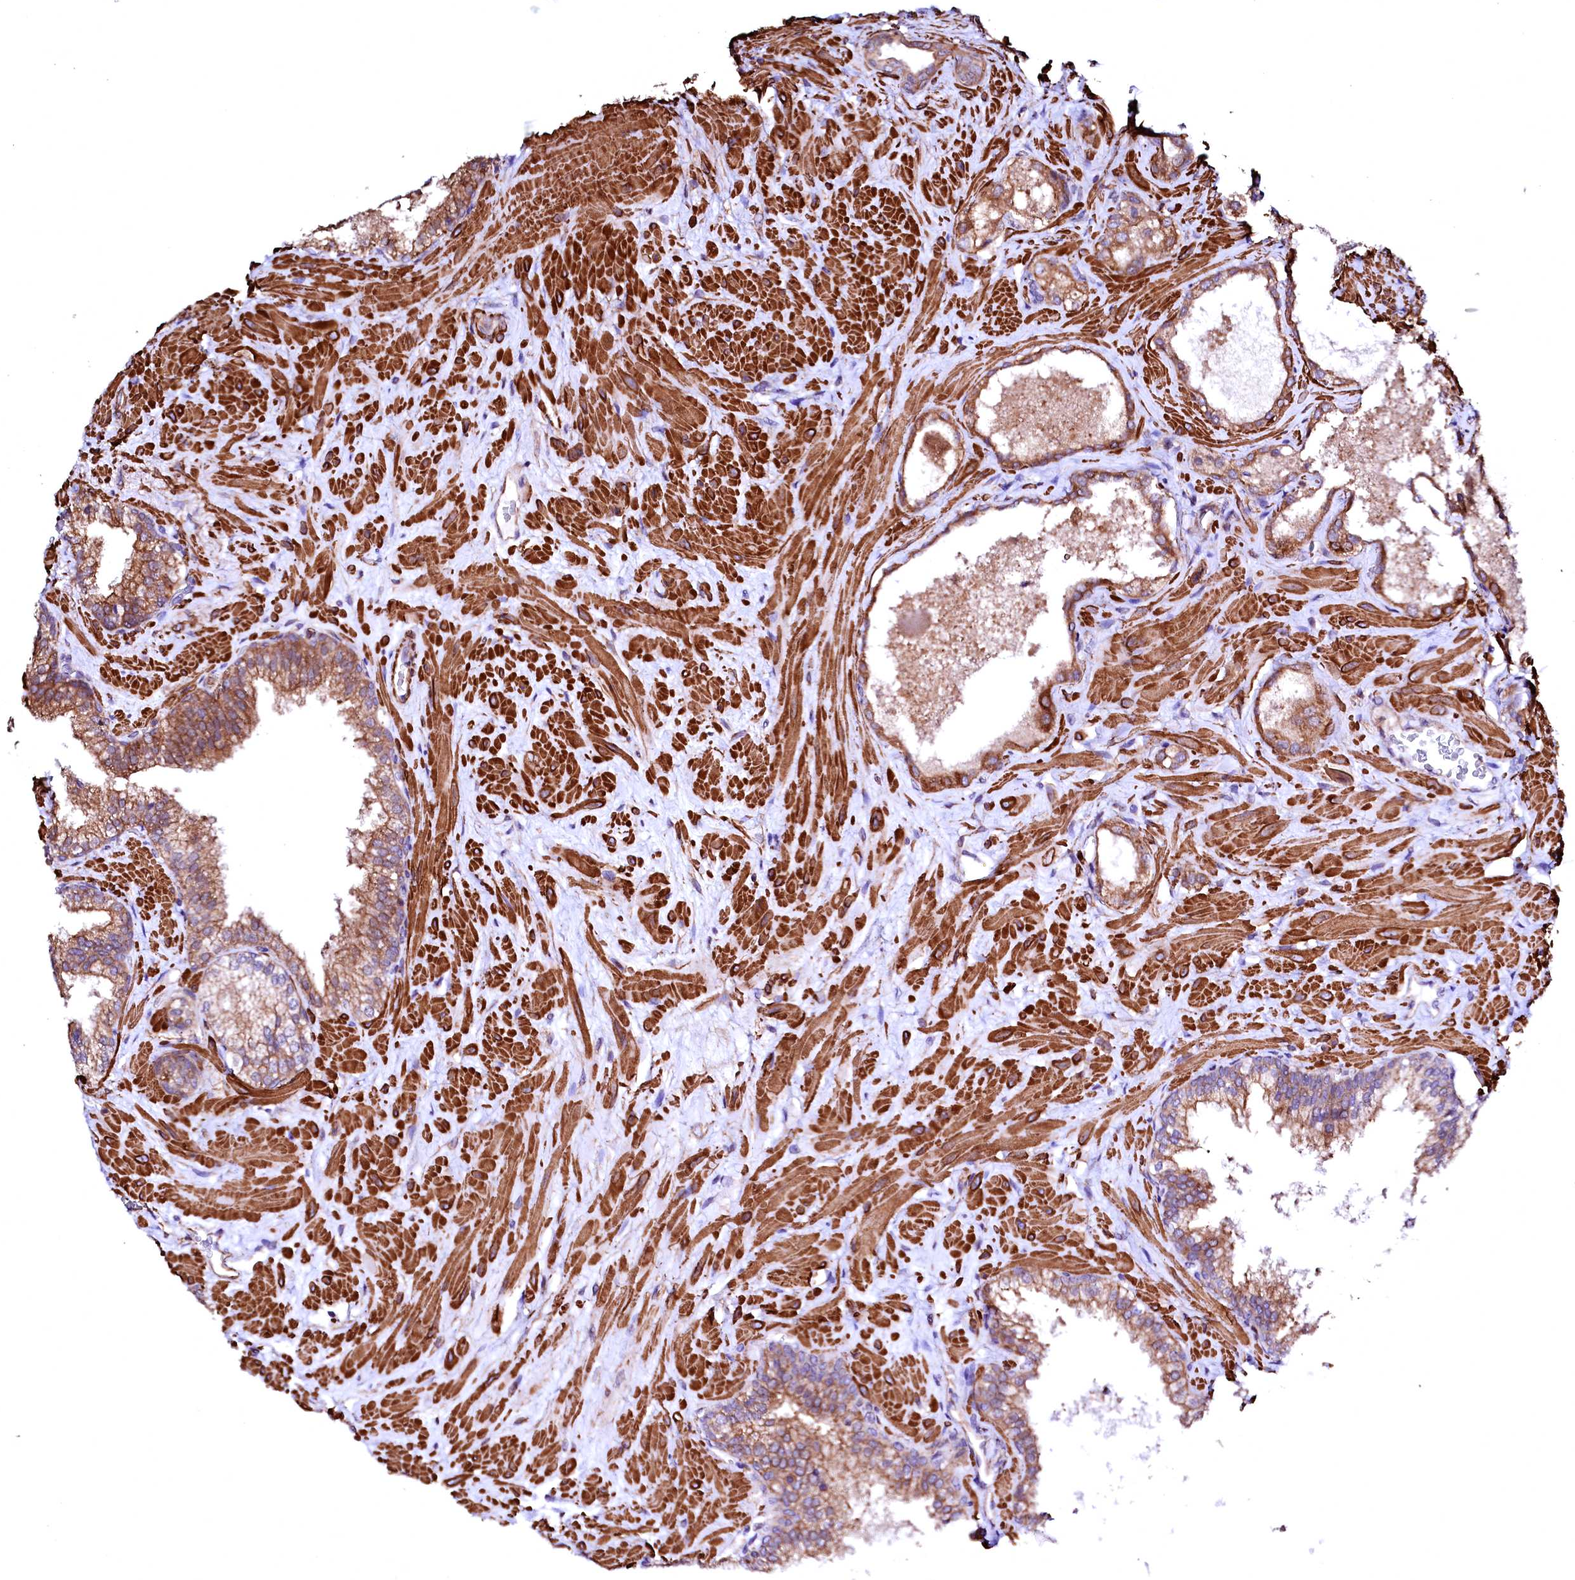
{"staining": {"intensity": "moderate", "quantity": ">75%", "location": "cytoplasmic/membranous"}, "tissue": "prostate cancer", "cell_type": "Tumor cells", "image_type": "cancer", "snomed": [{"axis": "morphology", "description": "Adenocarcinoma, High grade"}, {"axis": "topography", "description": "Prostate"}], "caption": "Immunohistochemistry of human prostate cancer exhibits medium levels of moderate cytoplasmic/membranous staining in about >75% of tumor cells.", "gene": "GPR176", "patient": {"sex": "male", "age": 64}}